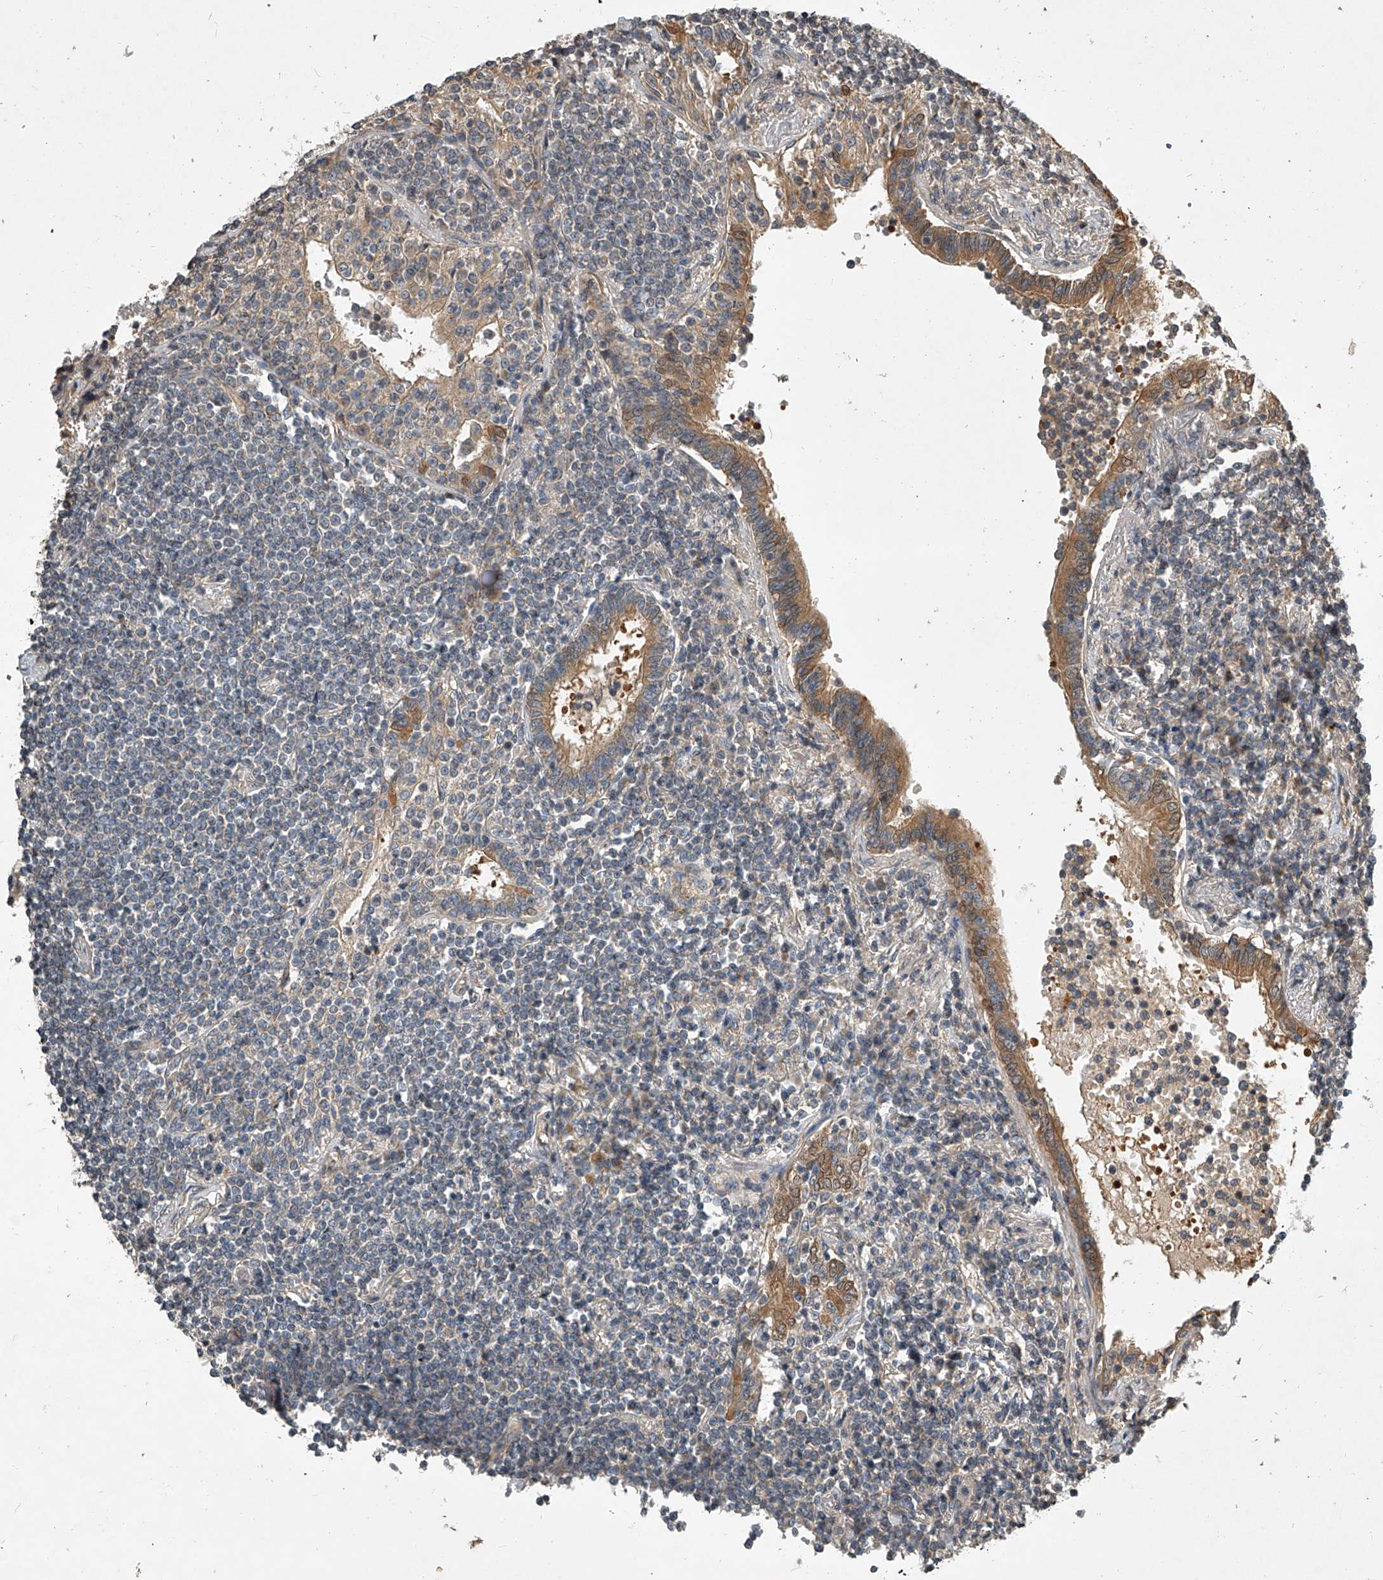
{"staining": {"intensity": "negative", "quantity": "none", "location": "none"}, "tissue": "lymphoma", "cell_type": "Tumor cells", "image_type": "cancer", "snomed": [{"axis": "morphology", "description": "Malignant lymphoma, non-Hodgkin's type, Low grade"}, {"axis": "topography", "description": "Lung"}], "caption": "Low-grade malignant lymphoma, non-Hodgkin's type was stained to show a protein in brown. There is no significant expression in tumor cells.", "gene": "NFS1", "patient": {"sex": "female", "age": 71}}